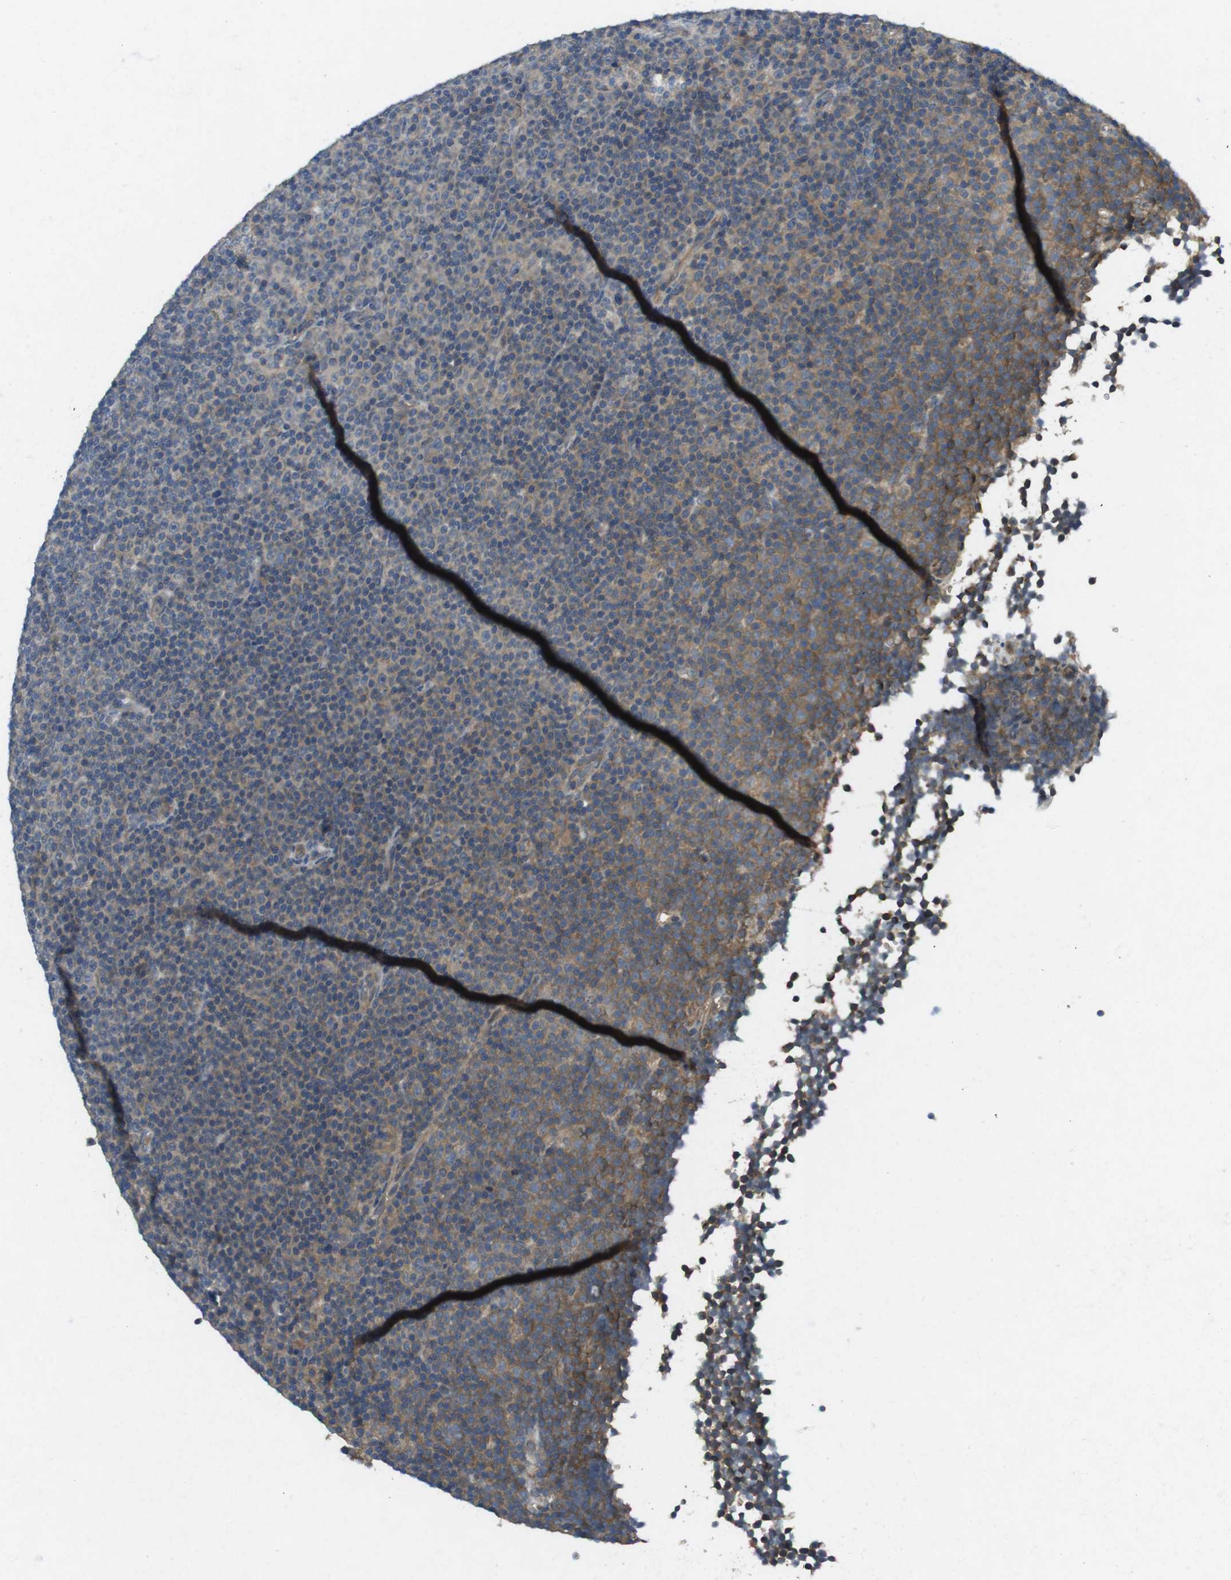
{"staining": {"intensity": "moderate", "quantity": "25%-75%", "location": "cytoplasmic/membranous"}, "tissue": "lymphoma", "cell_type": "Tumor cells", "image_type": "cancer", "snomed": [{"axis": "morphology", "description": "Malignant lymphoma, non-Hodgkin's type, Low grade"}, {"axis": "topography", "description": "Lymph node"}], "caption": "A medium amount of moderate cytoplasmic/membranous staining is identified in approximately 25%-75% of tumor cells in lymphoma tissue.", "gene": "SUGT1", "patient": {"sex": "female", "age": 67}}